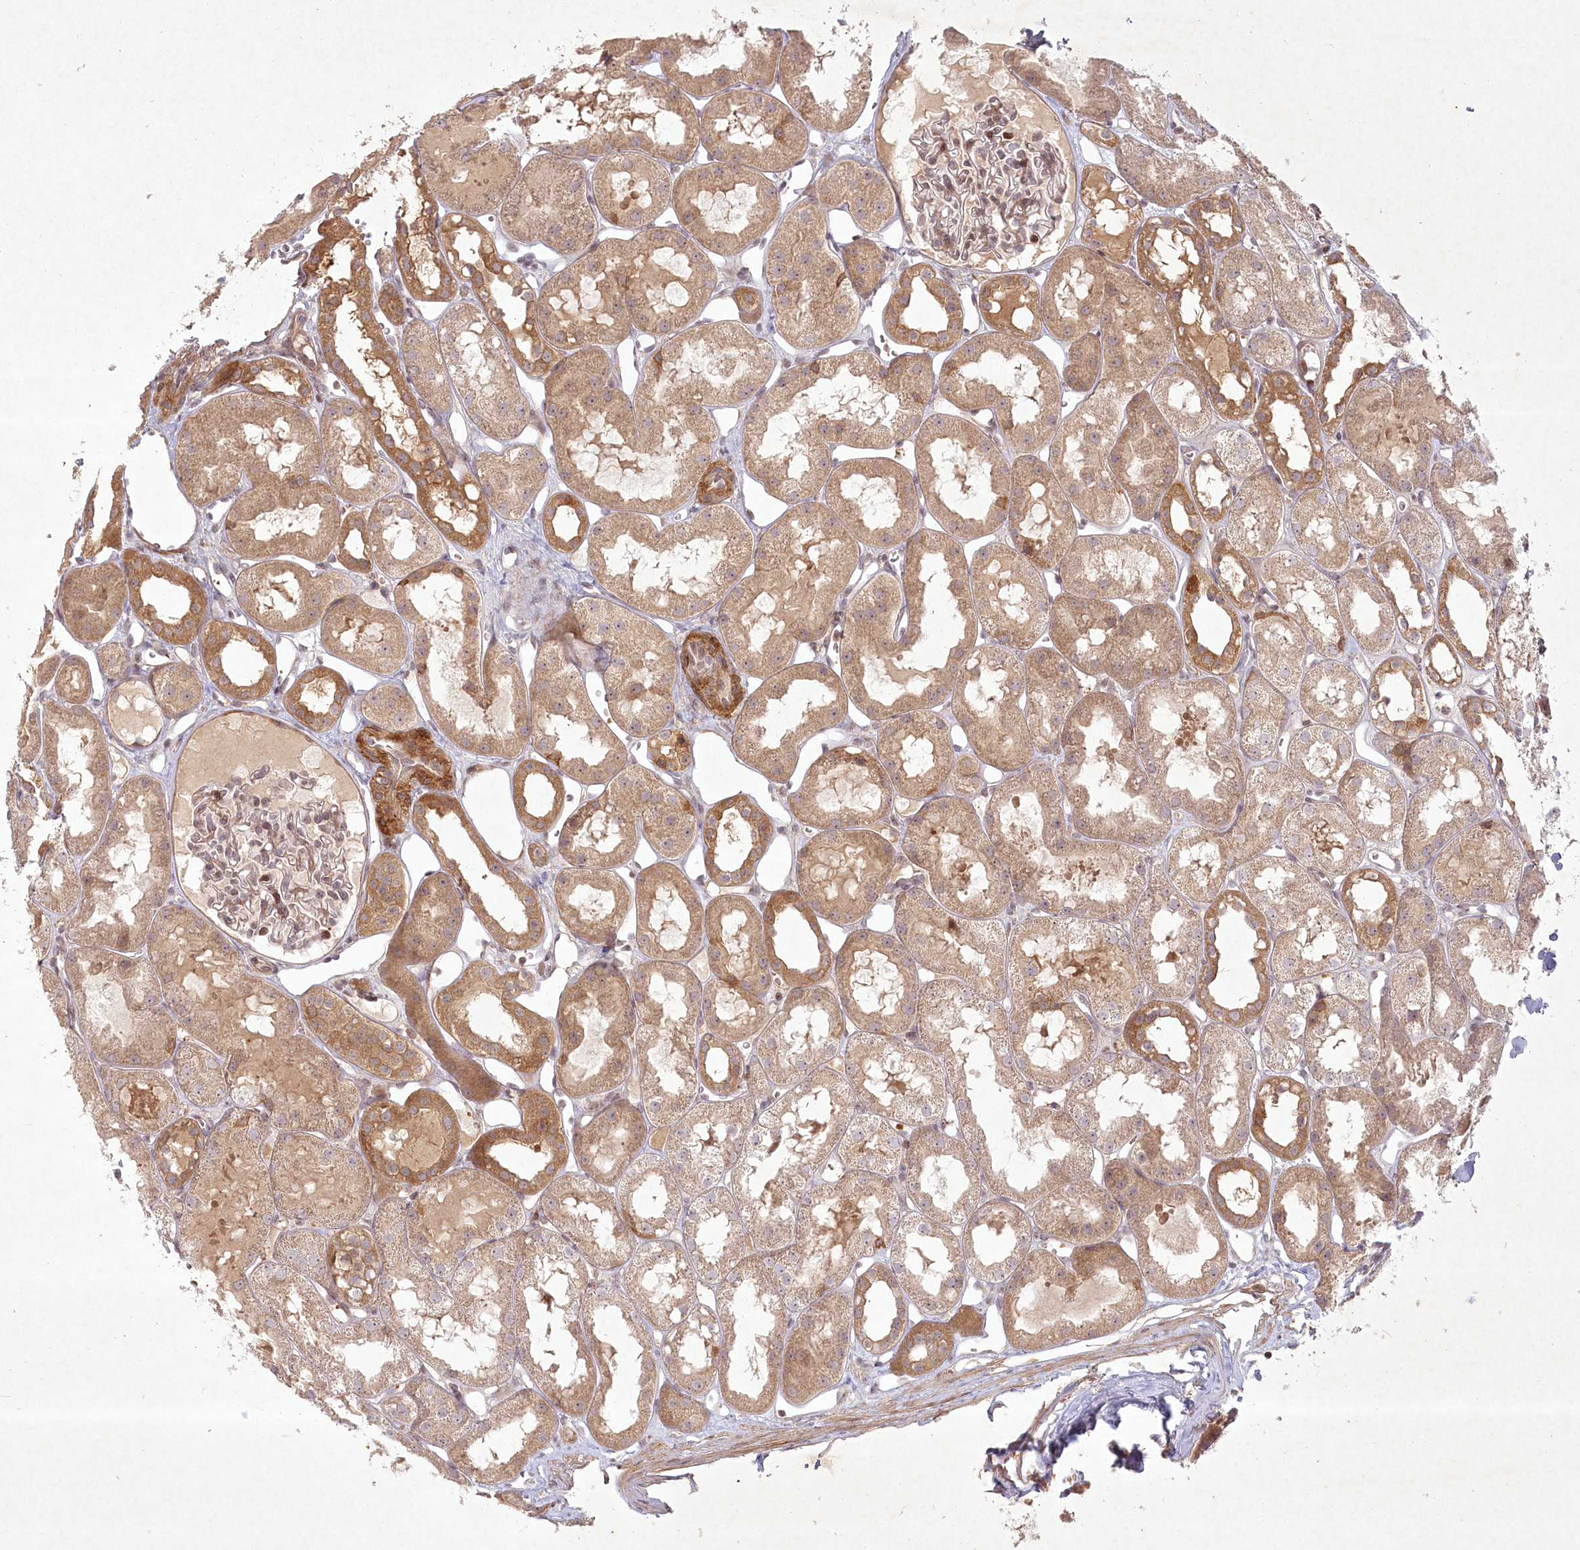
{"staining": {"intensity": "moderate", "quantity": "<25%", "location": "cytoplasmic/membranous,nuclear"}, "tissue": "kidney", "cell_type": "Cells in glomeruli", "image_type": "normal", "snomed": [{"axis": "morphology", "description": "Normal tissue, NOS"}, {"axis": "topography", "description": "Kidney"}, {"axis": "topography", "description": "Urinary bladder"}], "caption": "IHC staining of normal kidney, which demonstrates low levels of moderate cytoplasmic/membranous,nuclear expression in about <25% of cells in glomeruli indicating moderate cytoplasmic/membranous,nuclear protein positivity. The staining was performed using DAB (3,3'-diaminobenzidine) (brown) for protein detection and nuclei were counterstained in hematoxylin (blue).", "gene": "SH2D3A", "patient": {"sex": "male", "age": 16}}